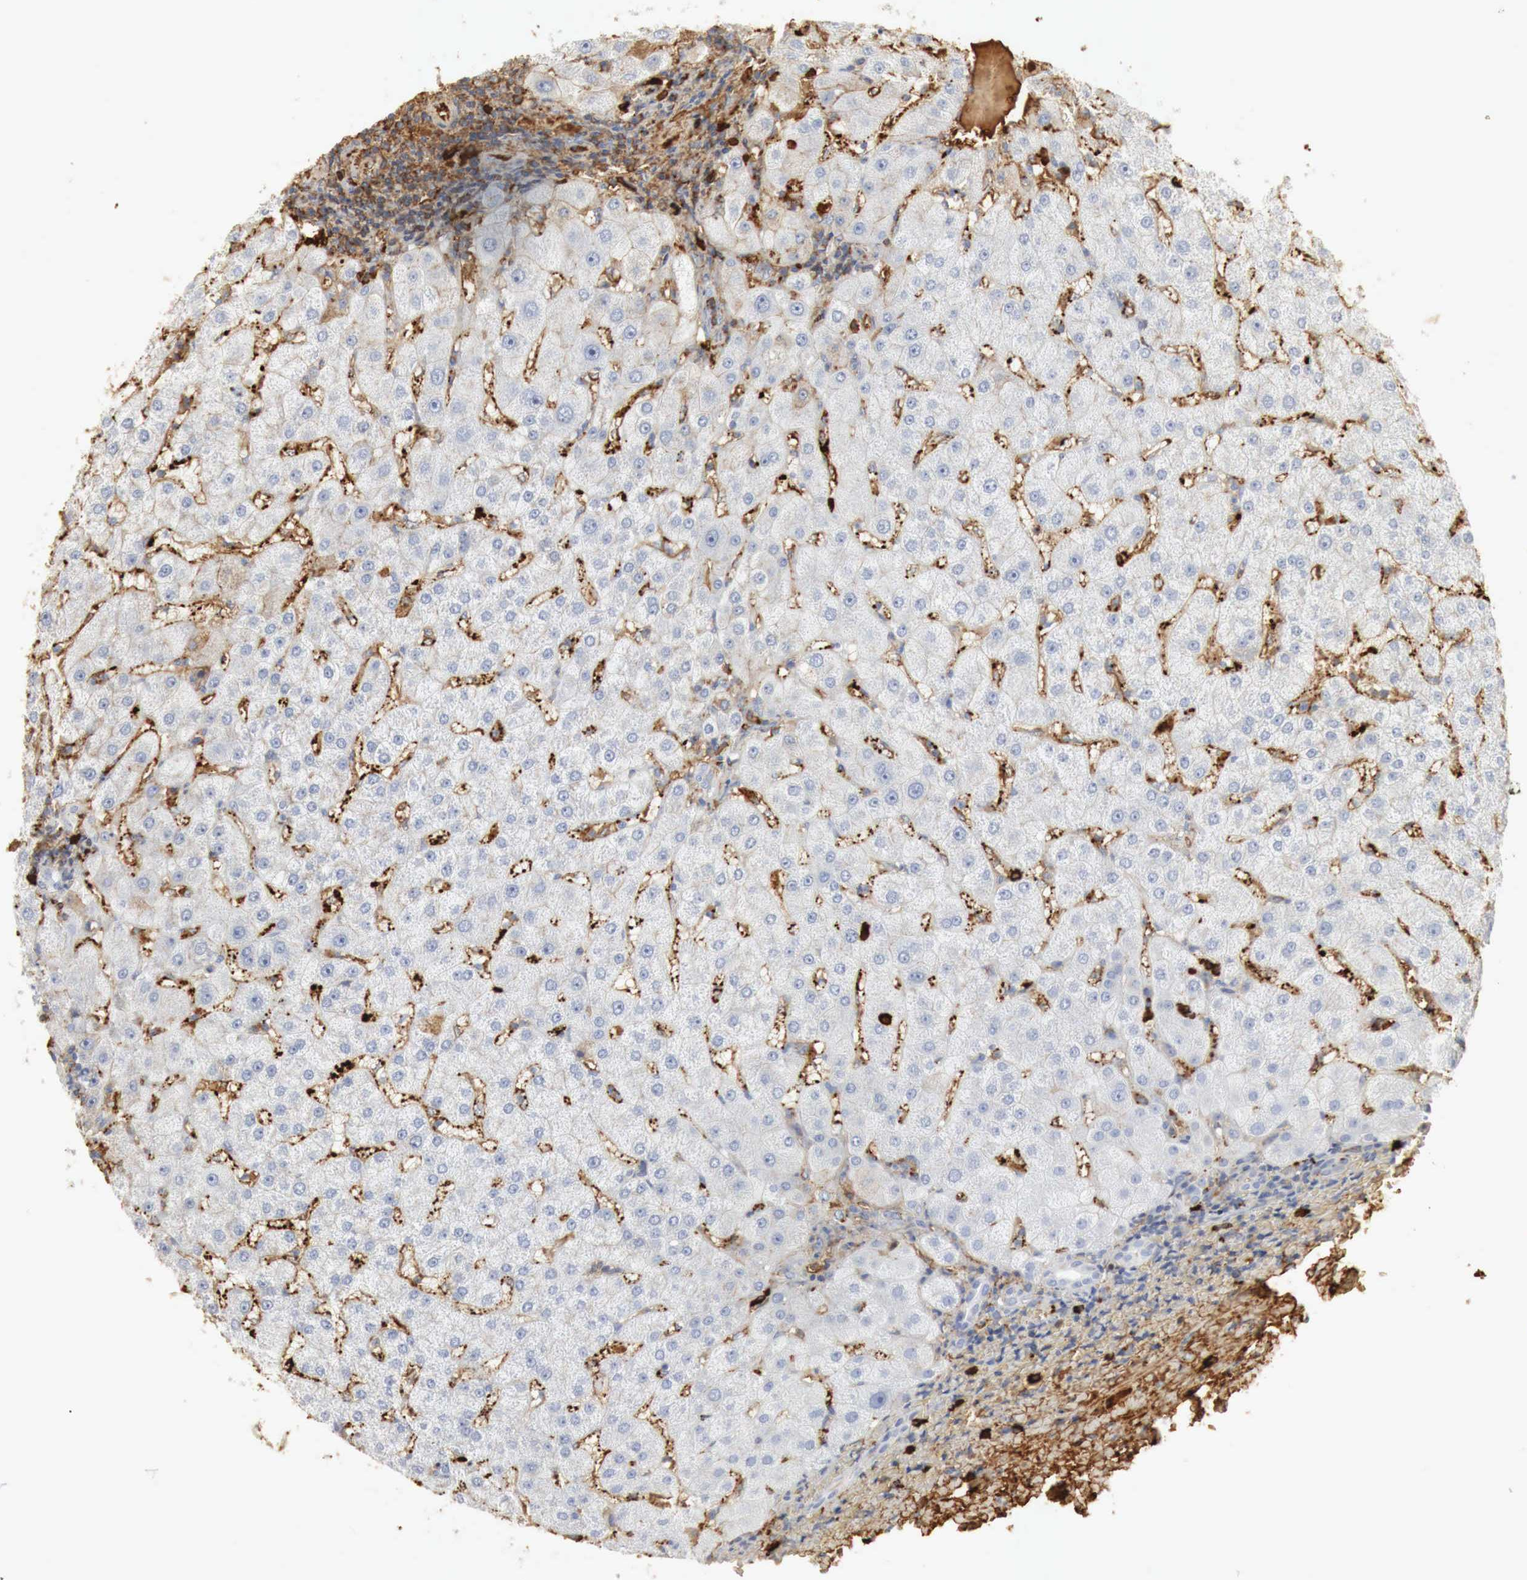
{"staining": {"intensity": "moderate", "quantity": "25%-75%", "location": "cytoplasmic/membranous"}, "tissue": "liver", "cell_type": "Cholangiocytes", "image_type": "normal", "snomed": [{"axis": "morphology", "description": "Normal tissue, NOS"}, {"axis": "topography", "description": "Liver"}], "caption": "This is a micrograph of IHC staining of benign liver, which shows moderate expression in the cytoplasmic/membranous of cholangiocytes.", "gene": "IGLC3", "patient": {"sex": "female", "age": 79}}